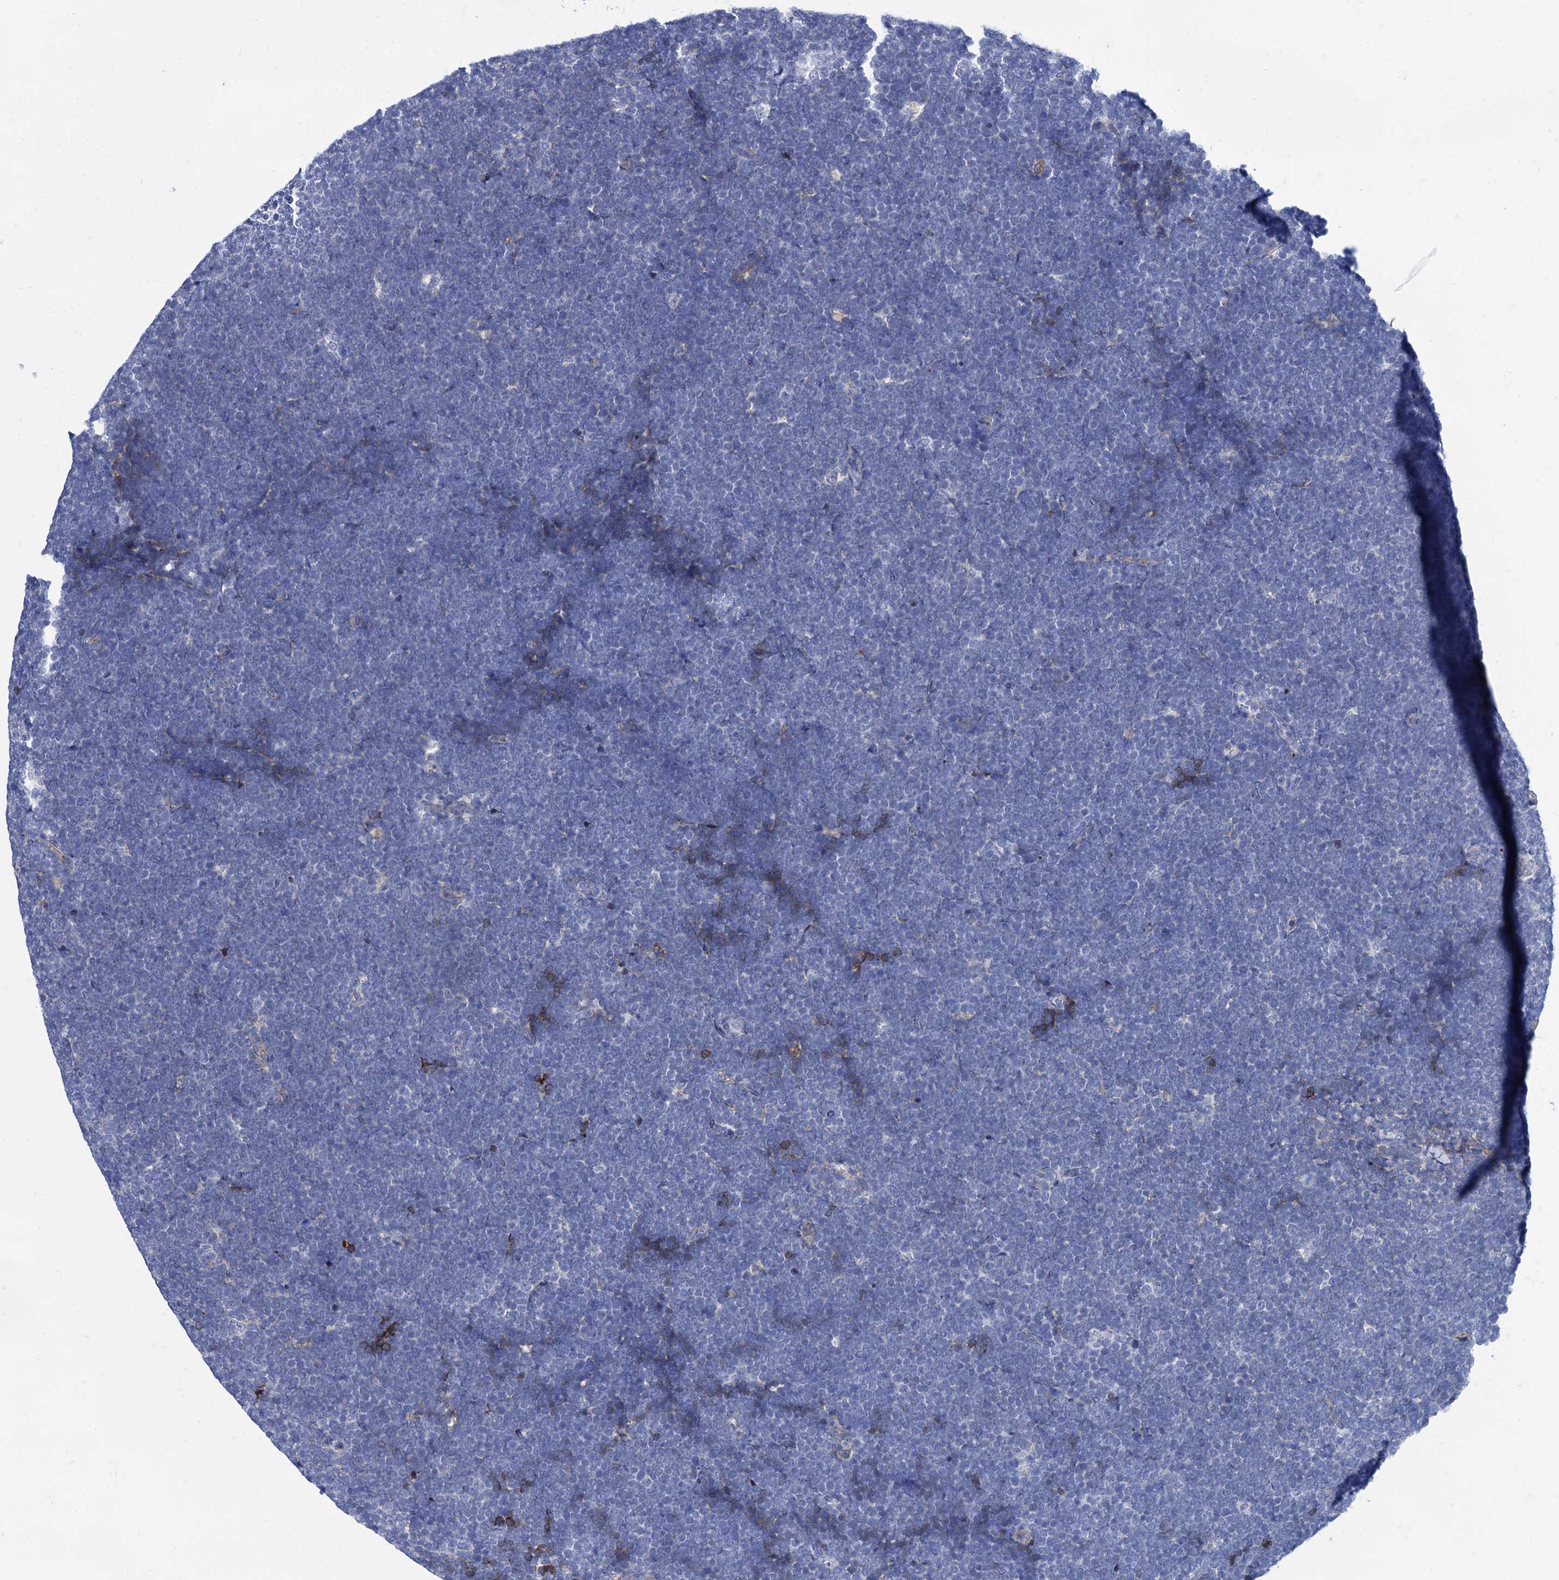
{"staining": {"intensity": "negative", "quantity": "none", "location": "none"}, "tissue": "lymphoma", "cell_type": "Tumor cells", "image_type": "cancer", "snomed": [{"axis": "morphology", "description": "Malignant lymphoma, non-Hodgkin's type, High grade"}, {"axis": "topography", "description": "Lymph node"}], "caption": "DAB (3,3'-diaminobenzidine) immunohistochemical staining of human malignant lymphoma, non-Hodgkin's type (high-grade) demonstrates no significant staining in tumor cells.", "gene": "TMEM72", "patient": {"sex": "male", "age": 13}}